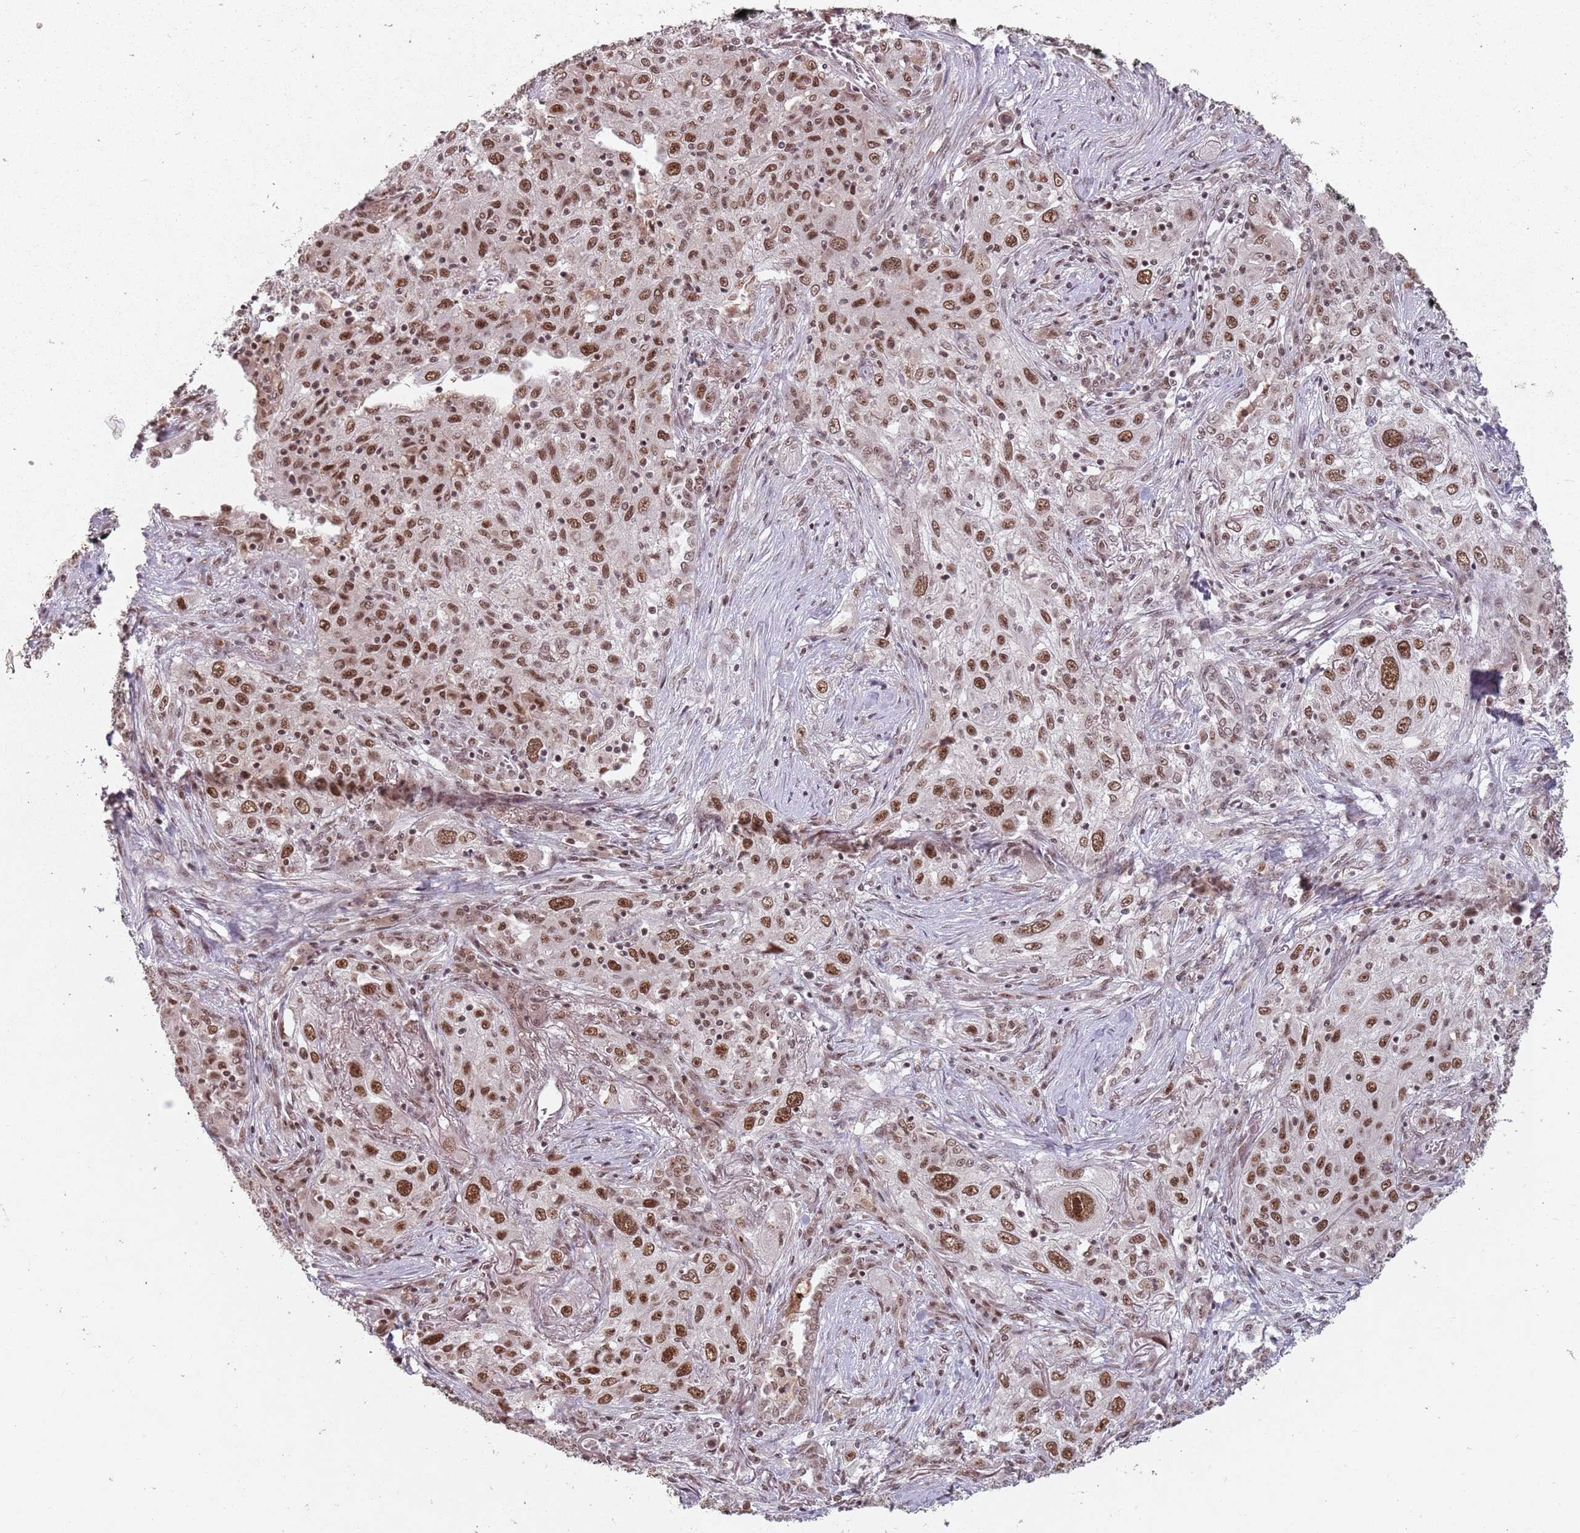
{"staining": {"intensity": "moderate", "quantity": ">75%", "location": "nuclear"}, "tissue": "lung cancer", "cell_type": "Tumor cells", "image_type": "cancer", "snomed": [{"axis": "morphology", "description": "Squamous cell carcinoma, NOS"}, {"axis": "topography", "description": "Lung"}], "caption": "Lung squamous cell carcinoma tissue reveals moderate nuclear positivity in about >75% of tumor cells, visualized by immunohistochemistry.", "gene": "NCBP1", "patient": {"sex": "female", "age": 69}}